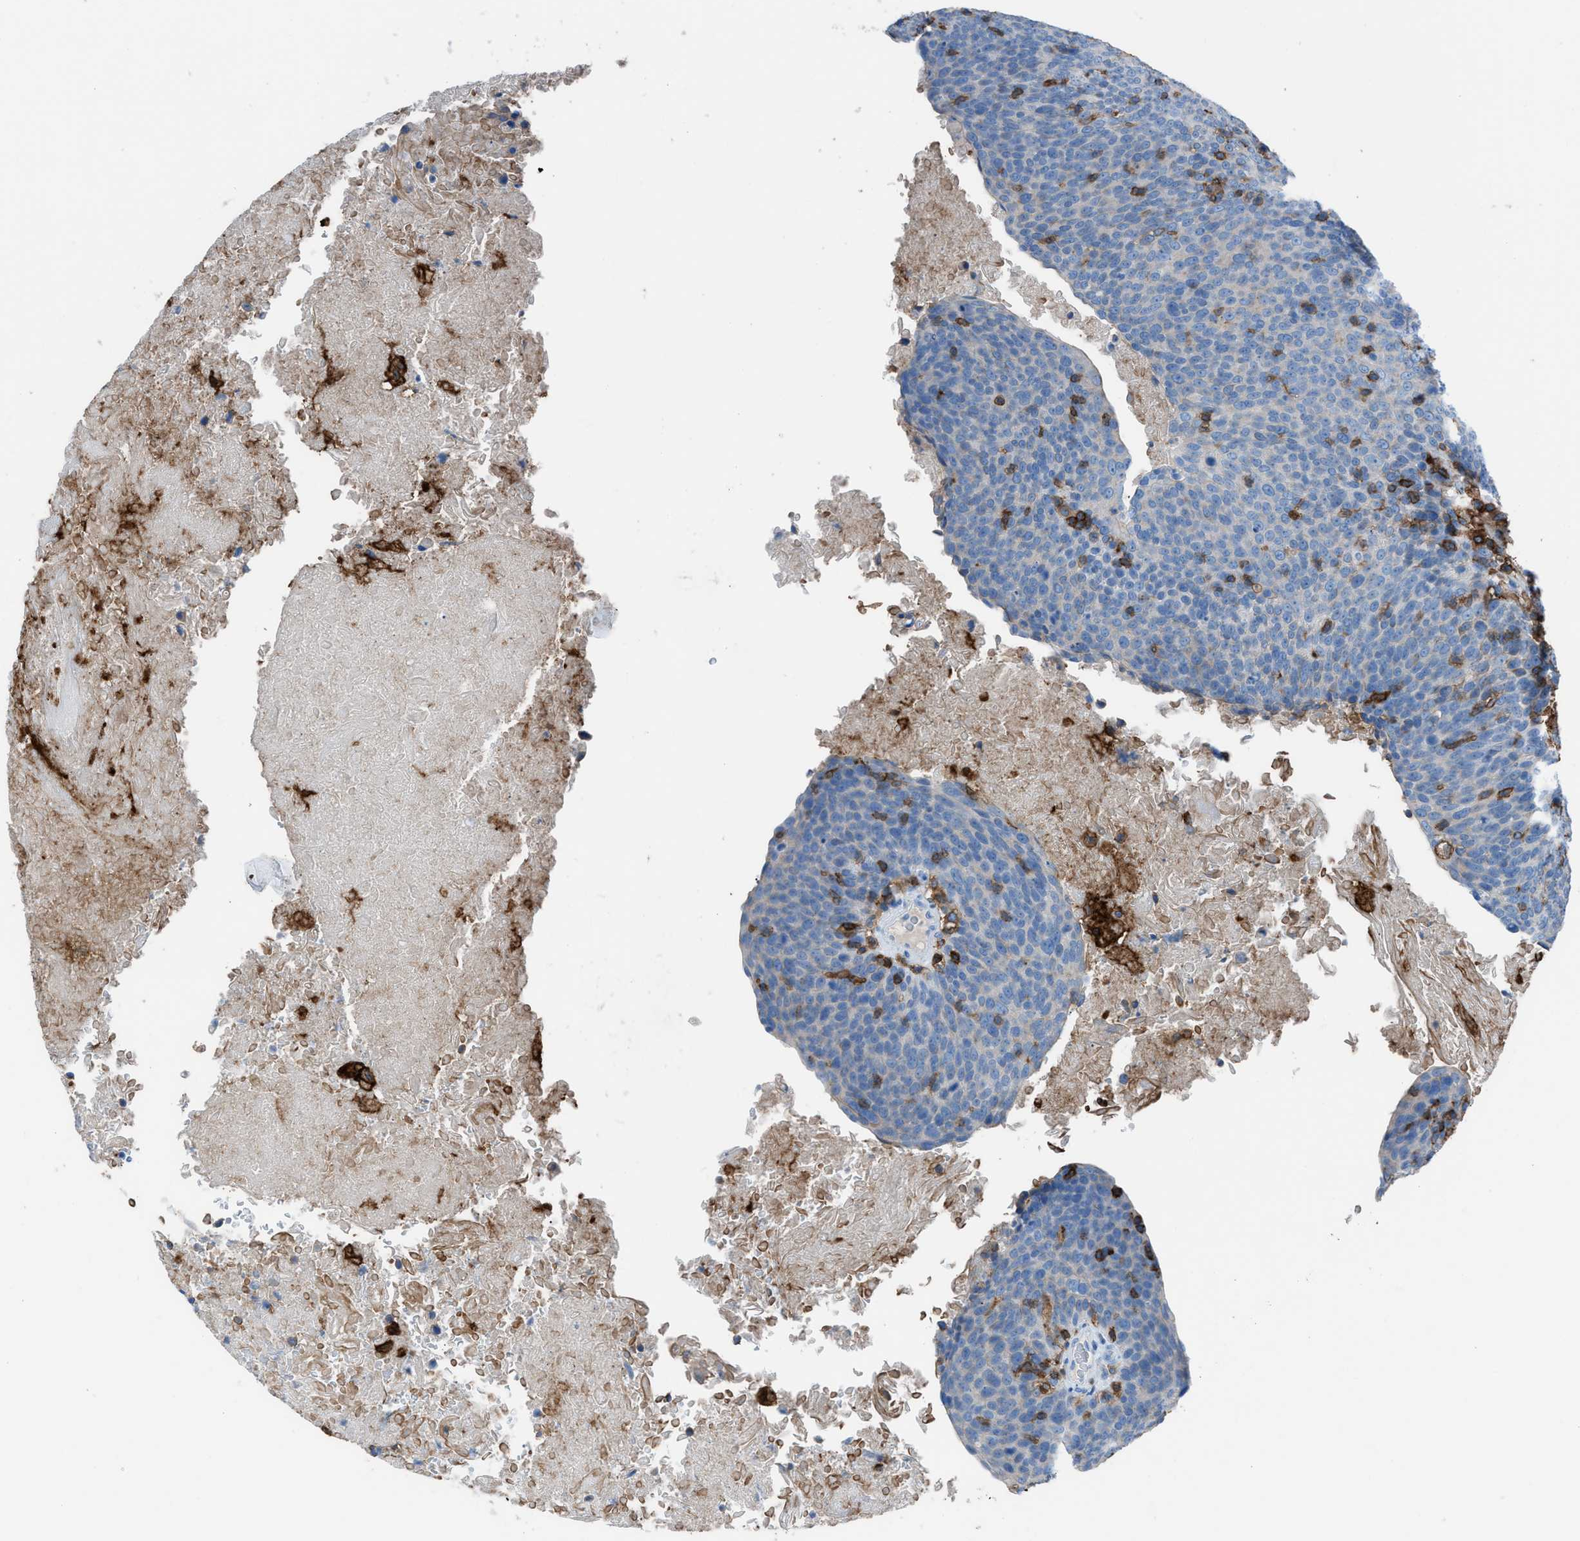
{"staining": {"intensity": "negative", "quantity": "none", "location": "none"}, "tissue": "head and neck cancer", "cell_type": "Tumor cells", "image_type": "cancer", "snomed": [{"axis": "morphology", "description": "Squamous cell carcinoma, NOS"}, {"axis": "morphology", "description": "Squamous cell carcinoma, metastatic, NOS"}, {"axis": "topography", "description": "Lymph node"}, {"axis": "topography", "description": "Head-Neck"}], "caption": "Protein analysis of head and neck squamous cell carcinoma exhibits no significant expression in tumor cells.", "gene": "ITGB2", "patient": {"sex": "male", "age": 62}}